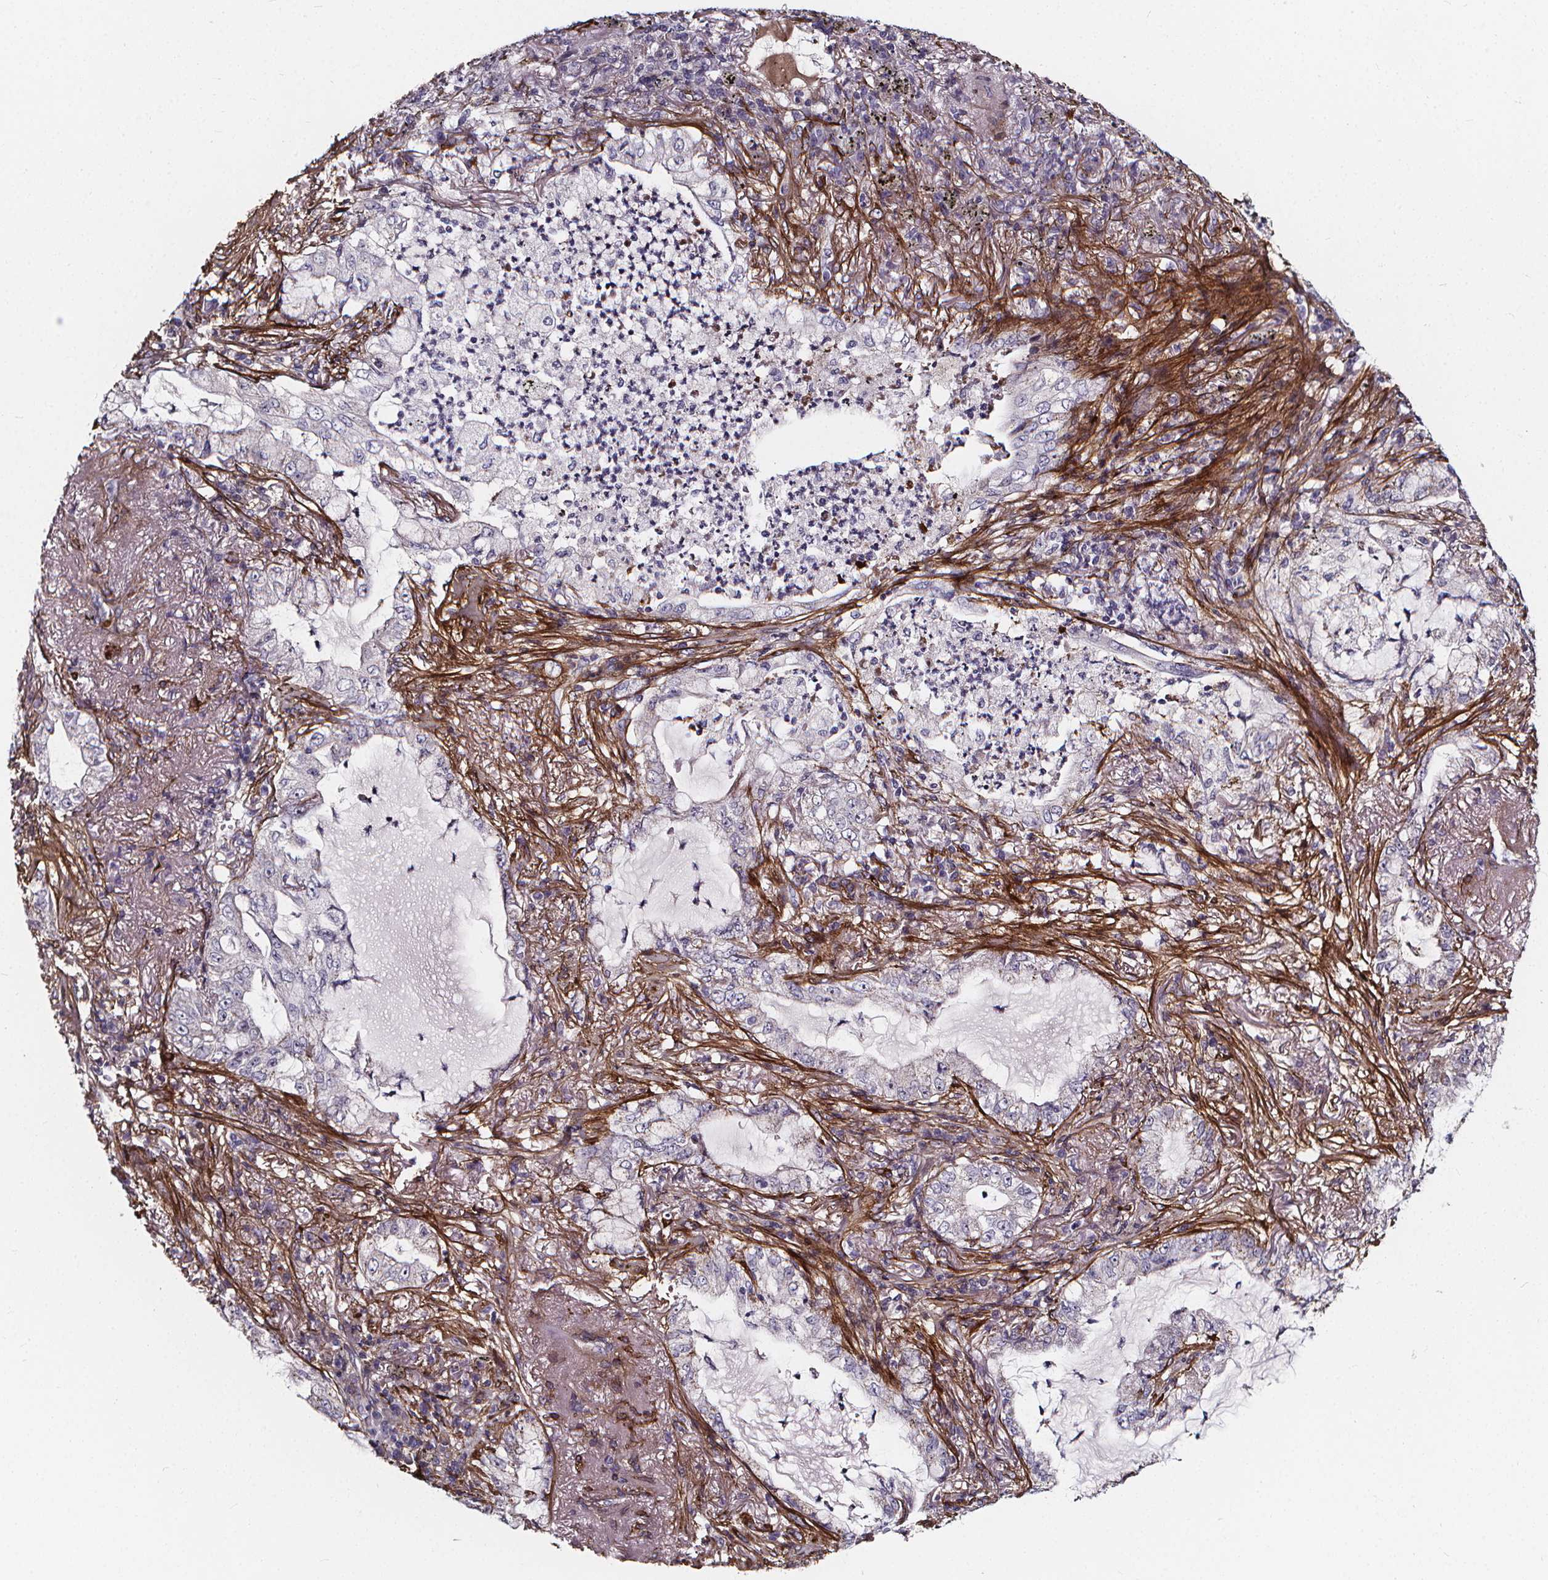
{"staining": {"intensity": "negative", "quantity": "none", "location": "none"}, "tissue": "lung cancer", "cell_type": "Tumor cells", "image_type": "cancer", "snomed": [{"axis": "morphology", "description": "Adenocarcinoma, NOS"}, {"axis": "topography", "description": "Lung"}], "caption": "There is no significant expression in tumor cells of lung cancer.", "gene": "AEBP1", "patient": {"sex": "female", "age": 73}}